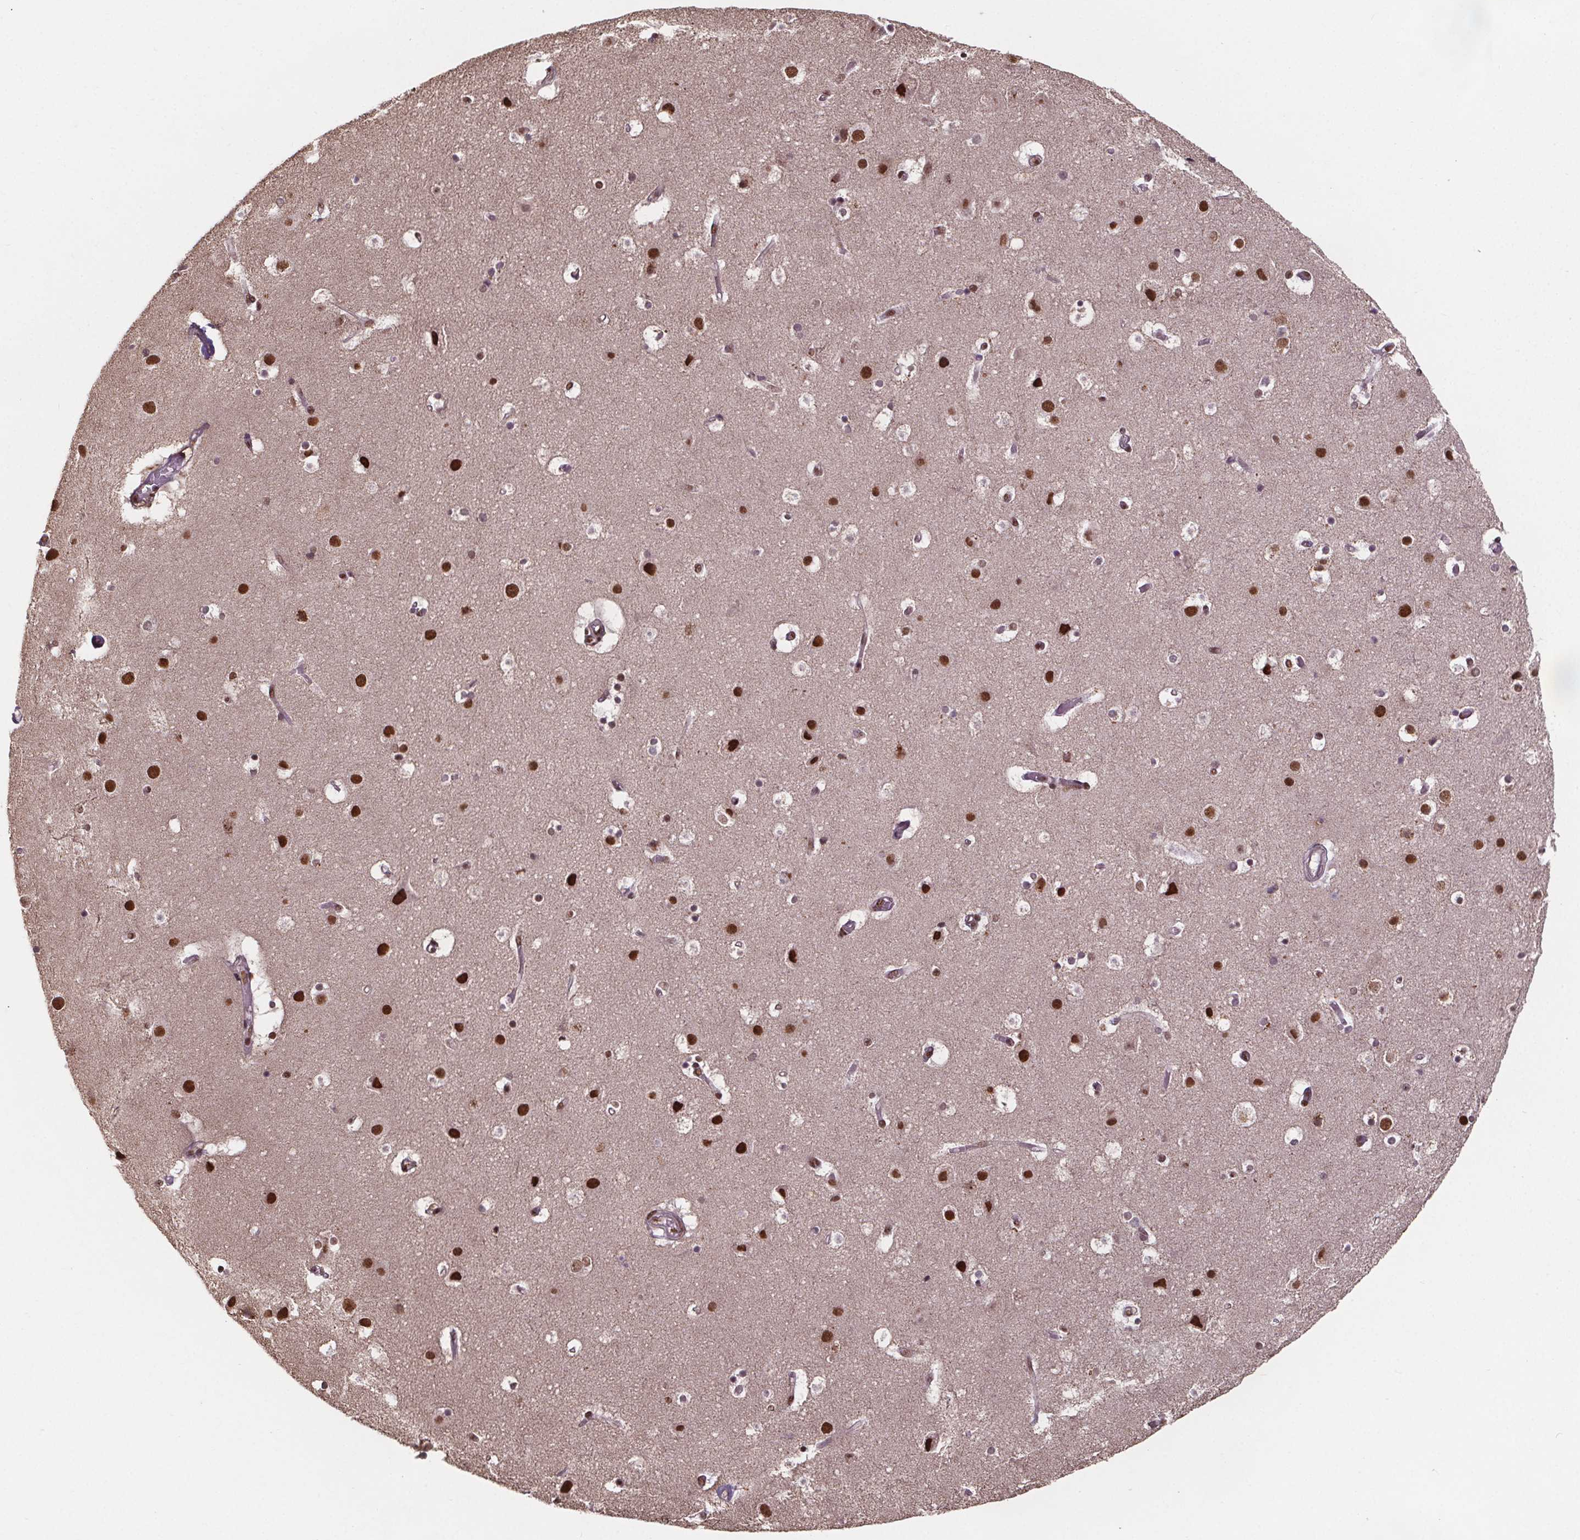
{"staining": {"intensity": "moderate", "quantity": ">75%", "location": "nuclear"}, "tissue": "cerebral cortex", "cell_type": "Endothelial cells", "image_type": "normal", "snomed": [{"axis": "morphology", "description": "Normal tissue, NOS"}, {"axis": "topography", "description": "Cerebral cortex"}], "caption": "Approximately >75% of endothelial cells in benign human cerebral cortex display moderate nuclear protein expression as visualized by brown immunohistochemical staining.", "gene": "JARID2", "patient": {"sex": "female", "age": 52}}